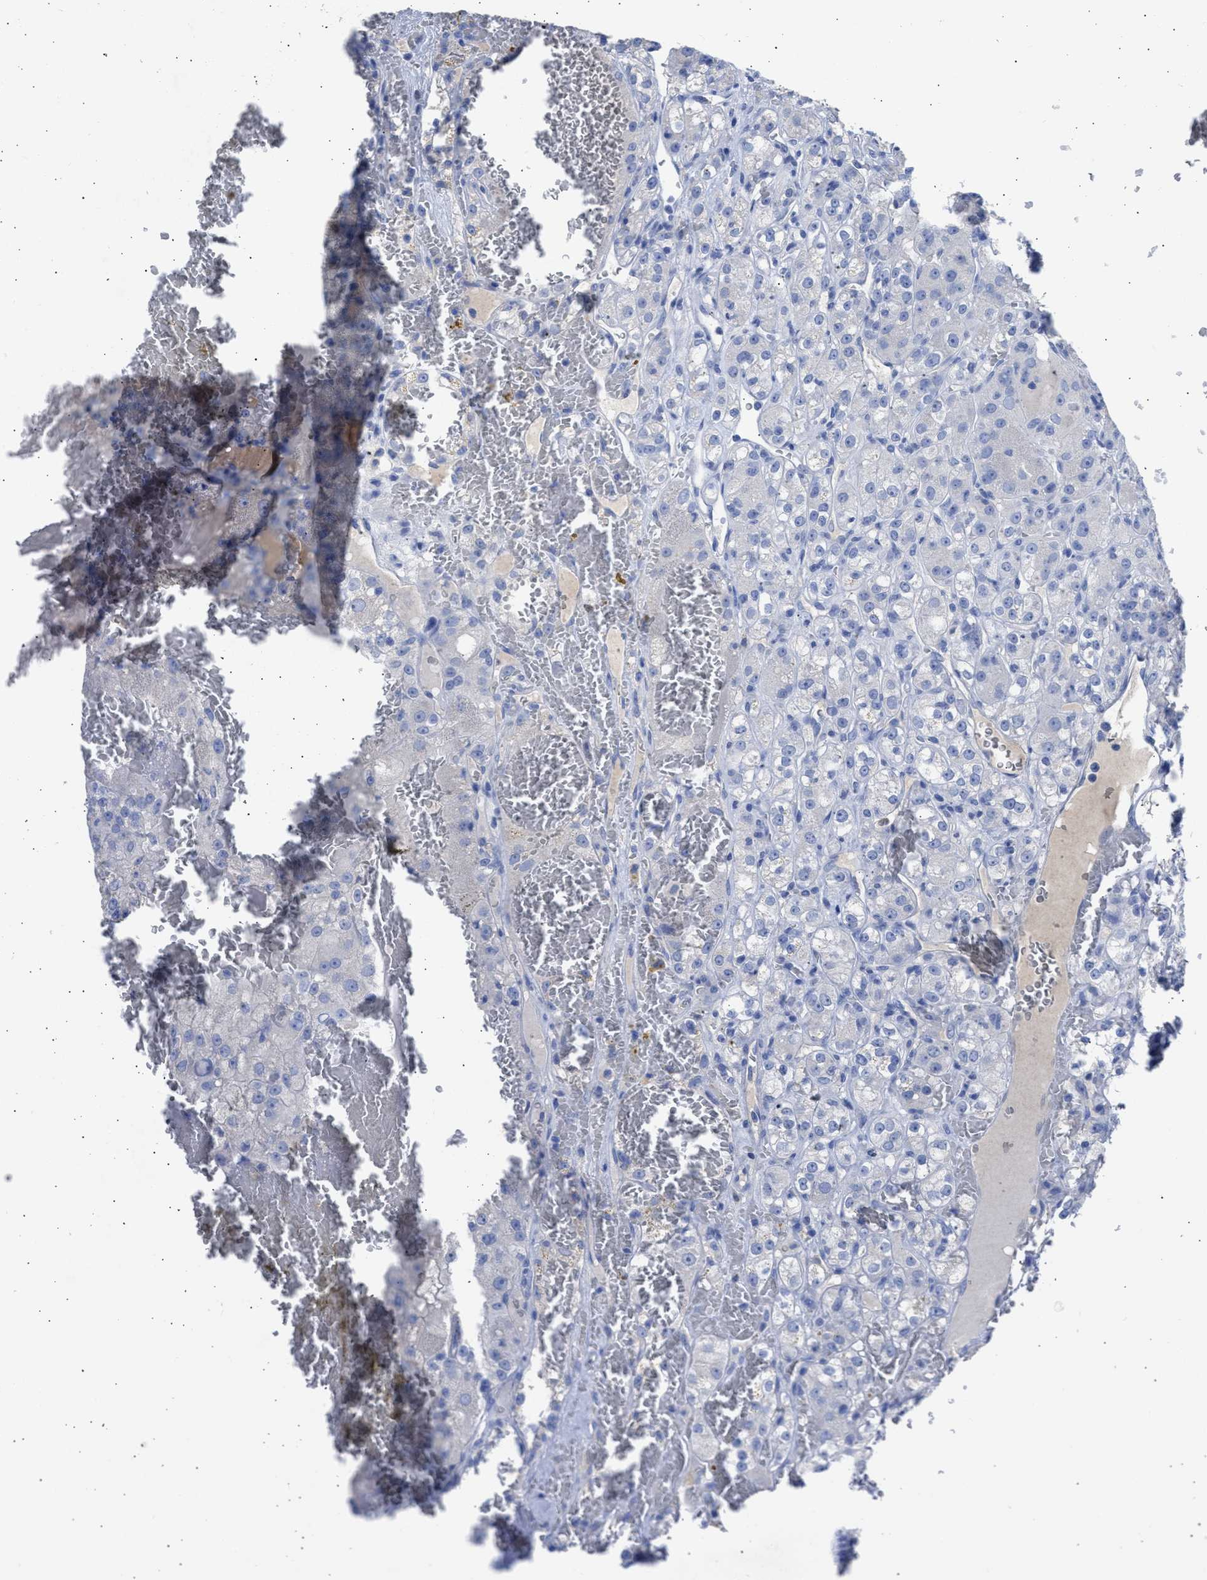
{"staining": {"intensity": "negative", "quantity": "none", "location": "none"}, "tissue": "renal cancer", "cell_type": "Tumor cells", "image_type": "cancer", "snomed": [{"axis": "morphology", "description": "Normal tissue, NOS"}, {"axis": "morphology", "description": "Adenocarcinoma, NOS"}, {"axis": "topography", "description": "Kidney"}], "caption": "Tumor cells are negative for brown protein staining in renal adenocarcinoma. Brightfield microscopy of immunohistochemistry (IHC) stained with DAB (brown) and hematoxylin (blue), captured at high magnification.", "gene": "RSPH1", "patient": {"sex": "male", "age": 61}}